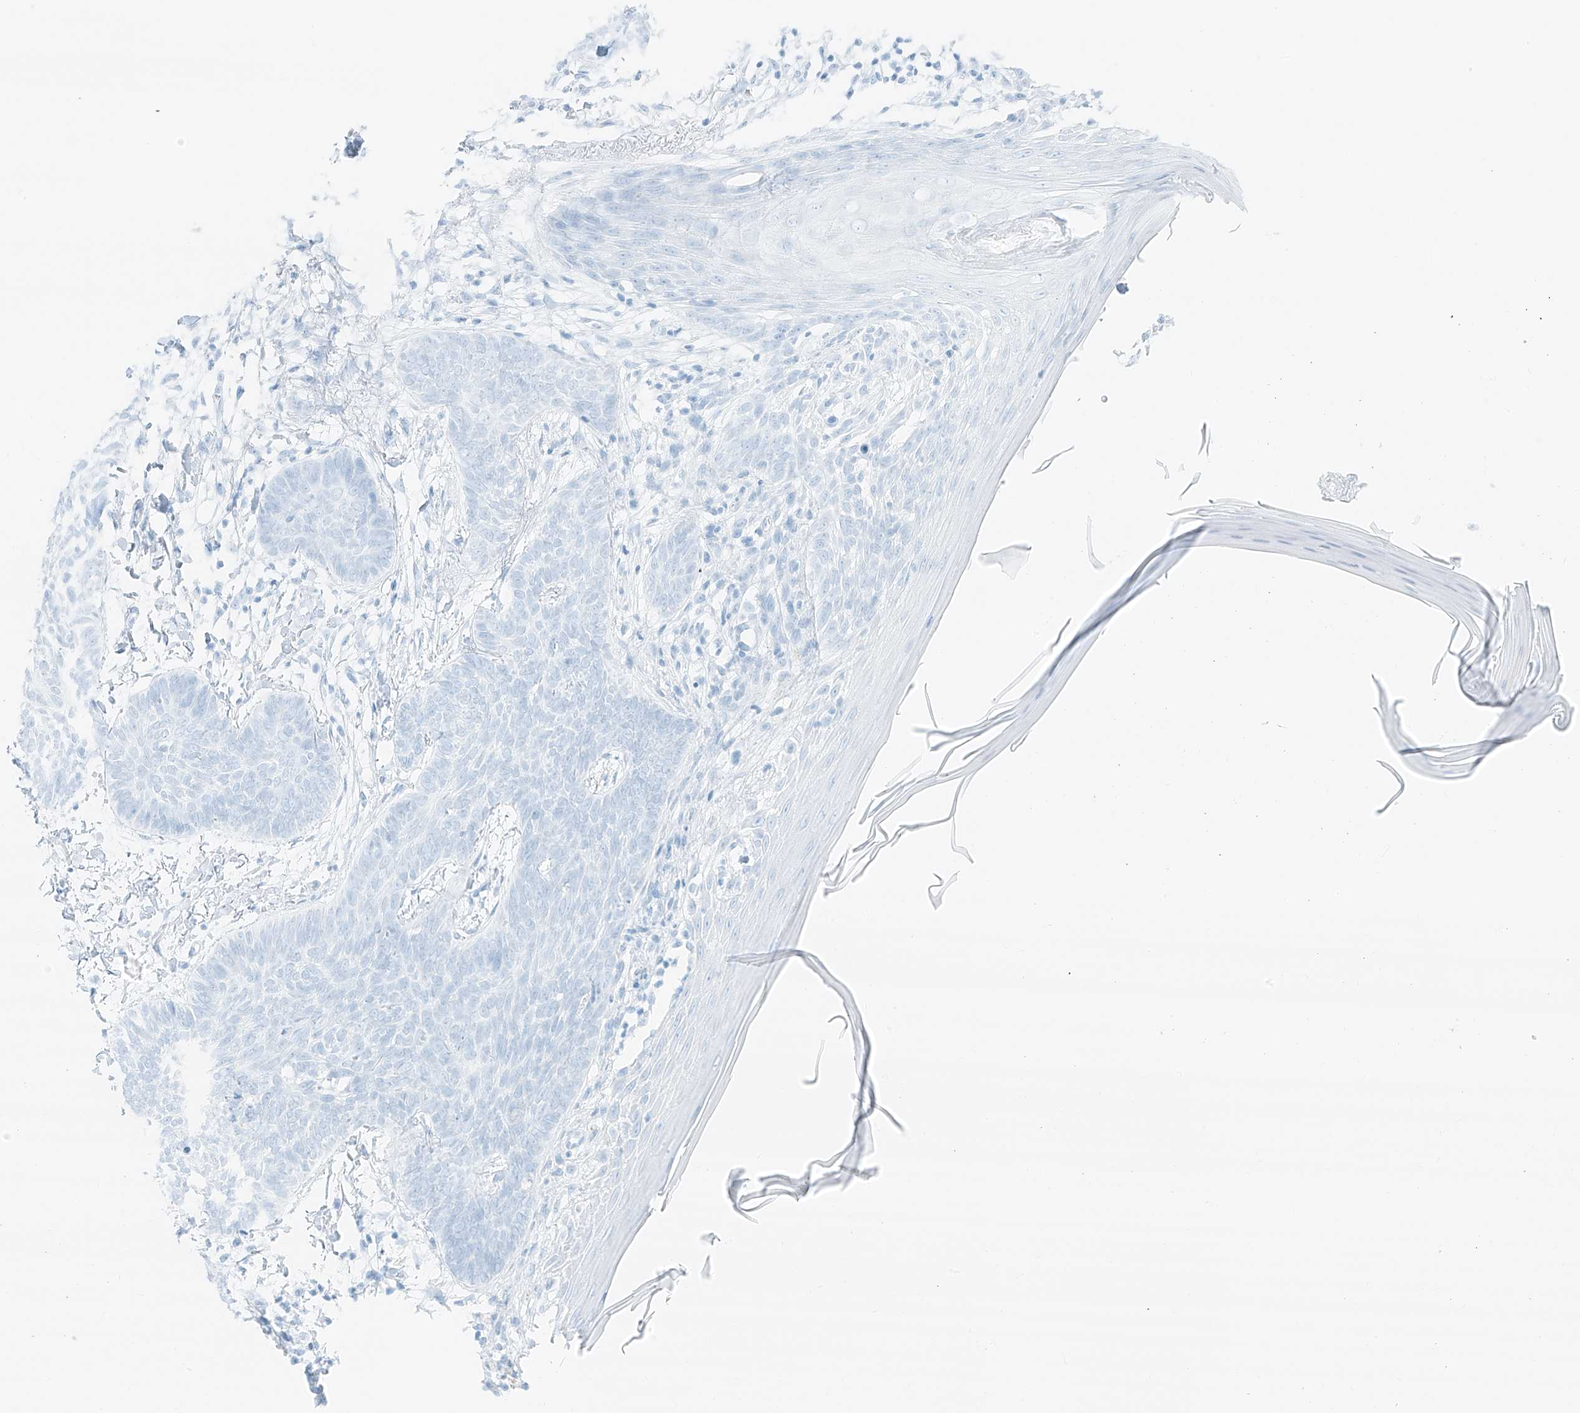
{"staining": {"intensity": "negative", "quantity": "none", "location": "none"}, "tissue": "skin cancer", "cell_type": "Tumor cells", "image_type": "cancer", "snomed": [{"axis": "morphology", "description": "Normal tissue, NOS"}, {"axis": "morphology", "description": "Basal cell carcinoma"}, {"axis": "topography", "description": "Skin"}], "caption": "IHC image of skin basal cell carcinoma stained for a protein (brown), which demonstrates no staining in tumor cells.", "gene": "SMCP", "patient": {"sex": "male", "age": 50}}